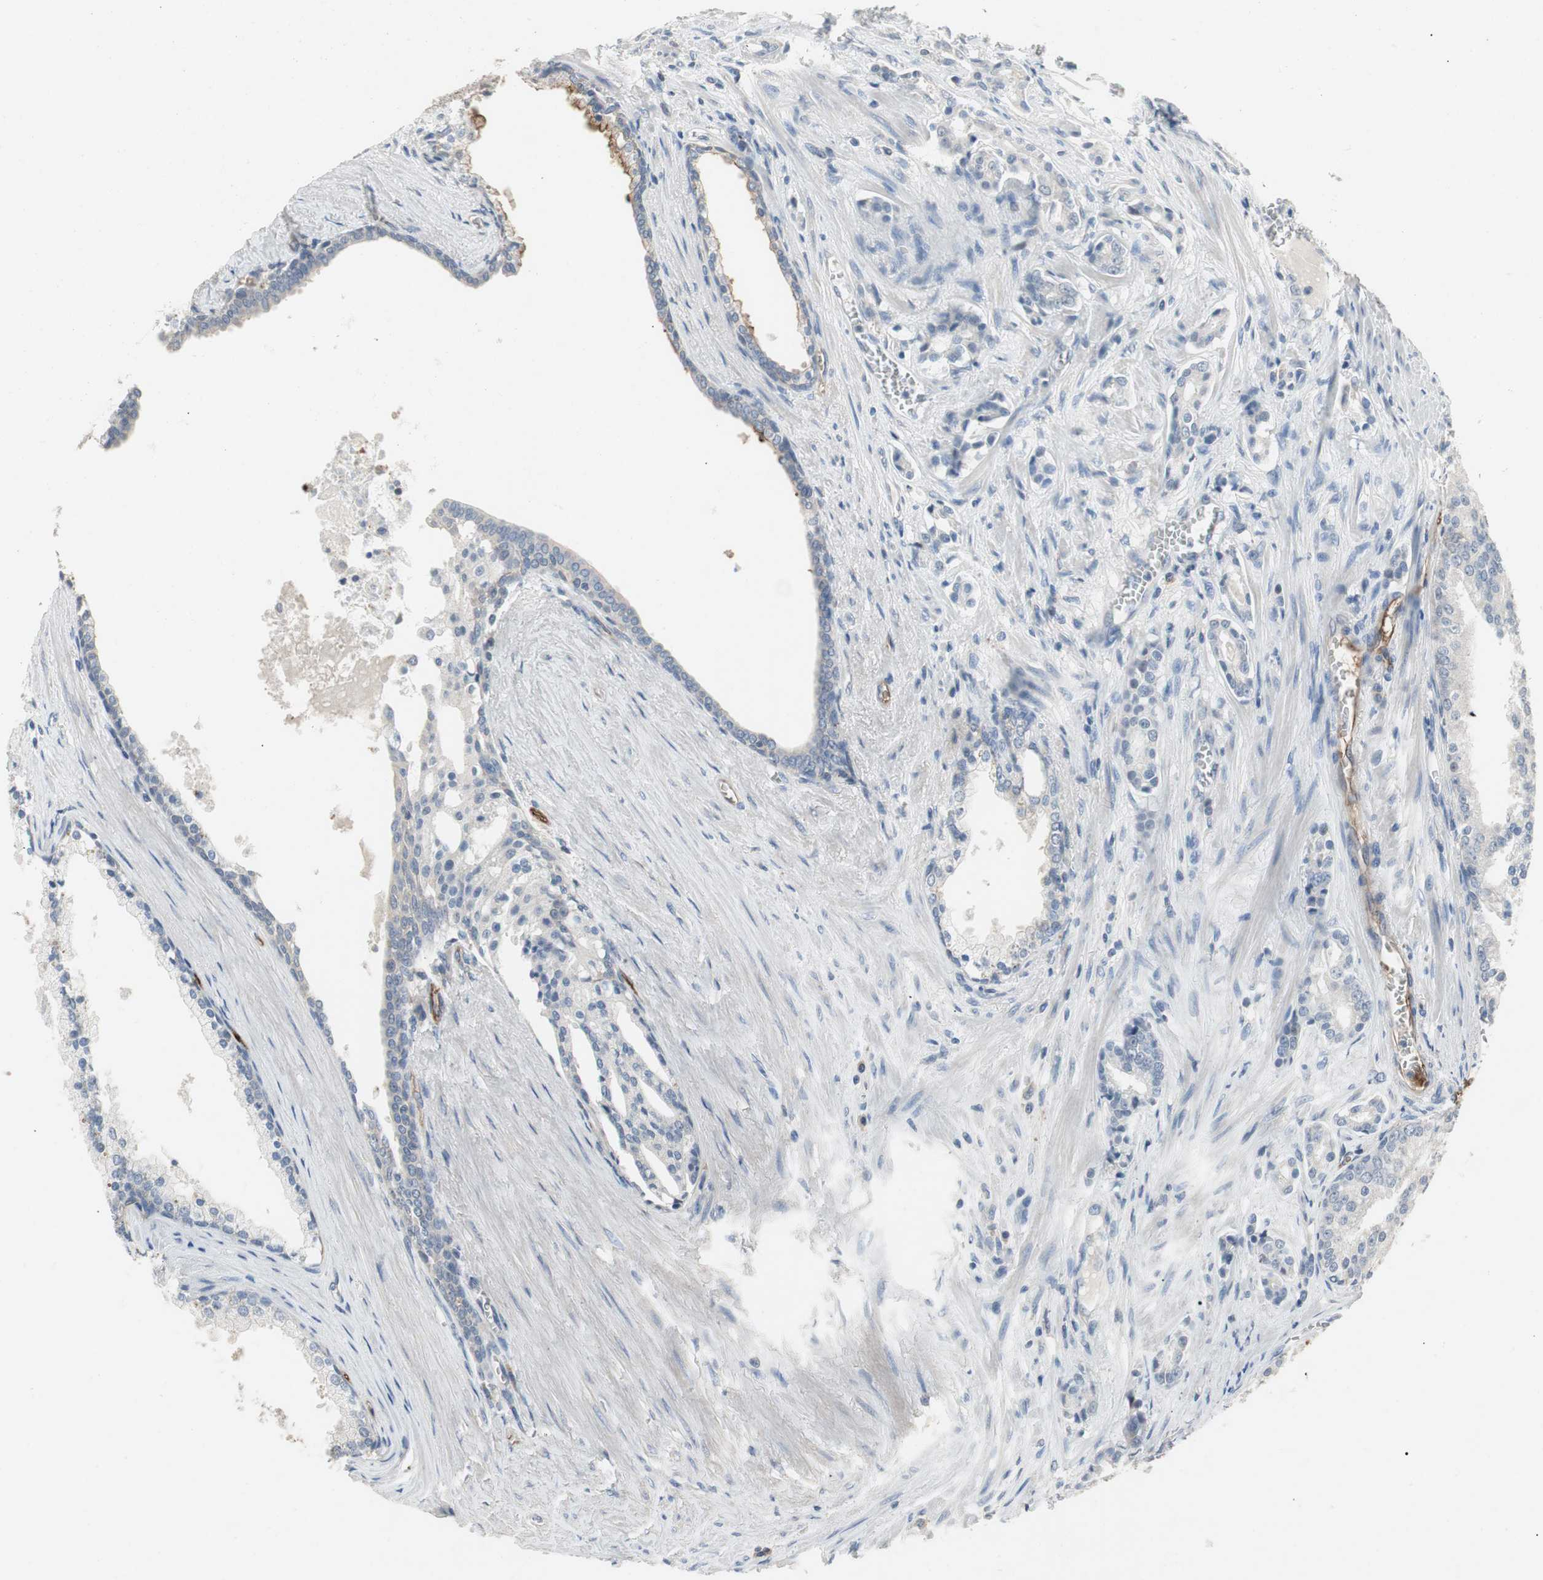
{"staining": {"intensity": "negative", "quantity": "none", "location": "none"}, "tissue": "prostate cancer", "cell_type": "Tumor cells", "image_type": "cancer", "snomed": [{"axis": "morphology", "description": "Adenocarcinoma, Low grade"}, {"axis": "topography", "description": "Prostate"}], "caption": "Tumor cells show no significant protein staining in prostate cancer. (DAB immunohistochemistry with hematoxylin counter stain).", "gene": "ALPL", "patient": {"sex": "male", "age": 58}}